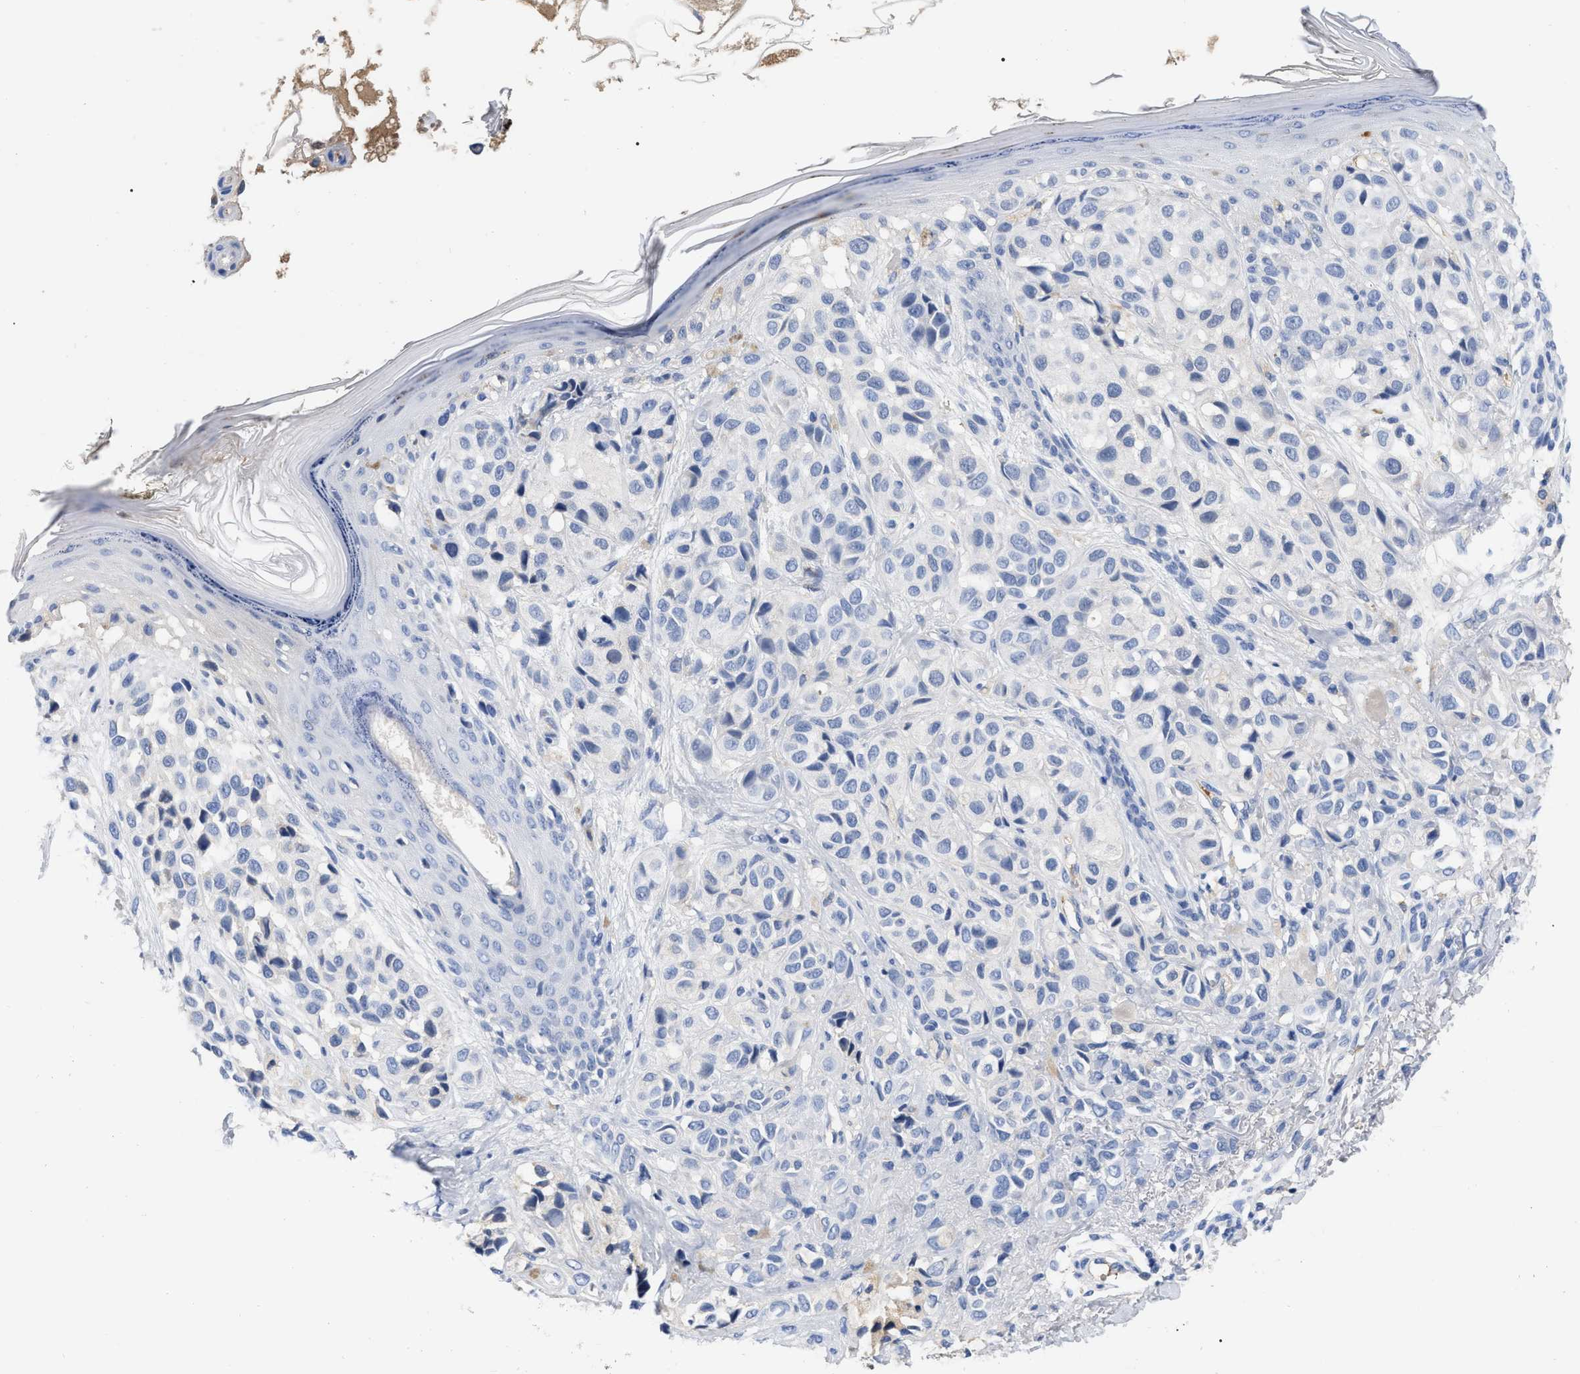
{"staining": {"intensity": "negative", "quantity": "none", "location": "none"}, "tissue": "melanoma", "cell_type": "Tumor cells", "image_type": "cancer", "snomed": [{"axis": "morphology", "description": "Malignant melanoma, NOS"}, {"axis": "topography", "description": "Skin"}], "caption": "Immunohistochemistry photomicrograph of neoplastic tissue: malignant melanoma stained with DAB demonstrates no significant protein expression in tumor cells.", "gene": "IGHV5-51", "patient": {"sex": "female", "age": 58}}